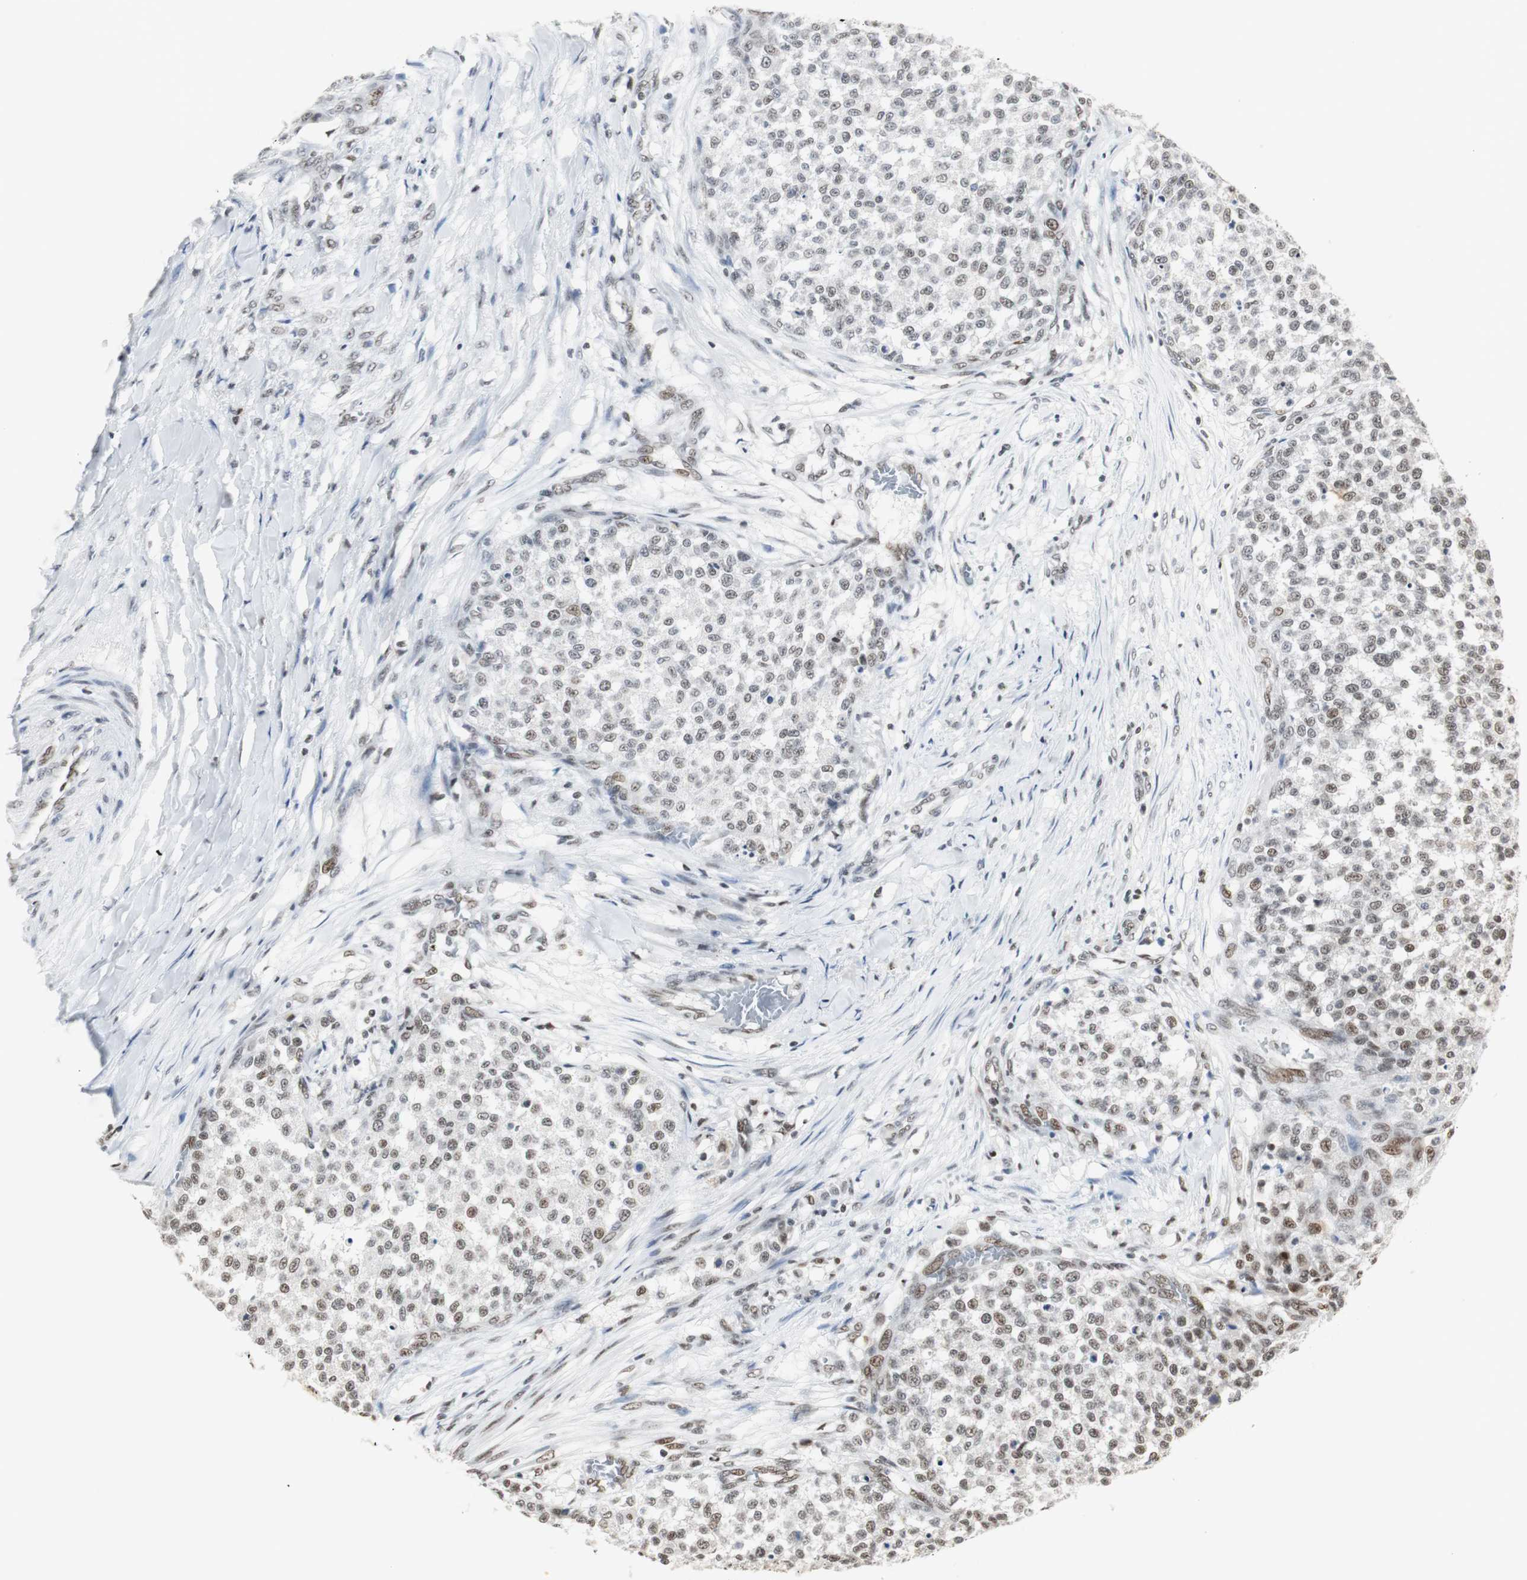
{"staining": {"intensity": "moderate", "quantity": ">75%", "location": "nuclear"}, "tissue": "testis cancer", "cell_type": "Tumor cells", "image_type": "cancer", "snomed": [{"axis": "morphology", "description": "Seminoma, NOS"}, {"axis": "topography", "description": "Testis"}], "caption": "Testis seminoma stained with a protein marker exhibits moderate staining in tumor cells.", "gene": "PARN", "patient": {"sex": "male", "age": 59}}